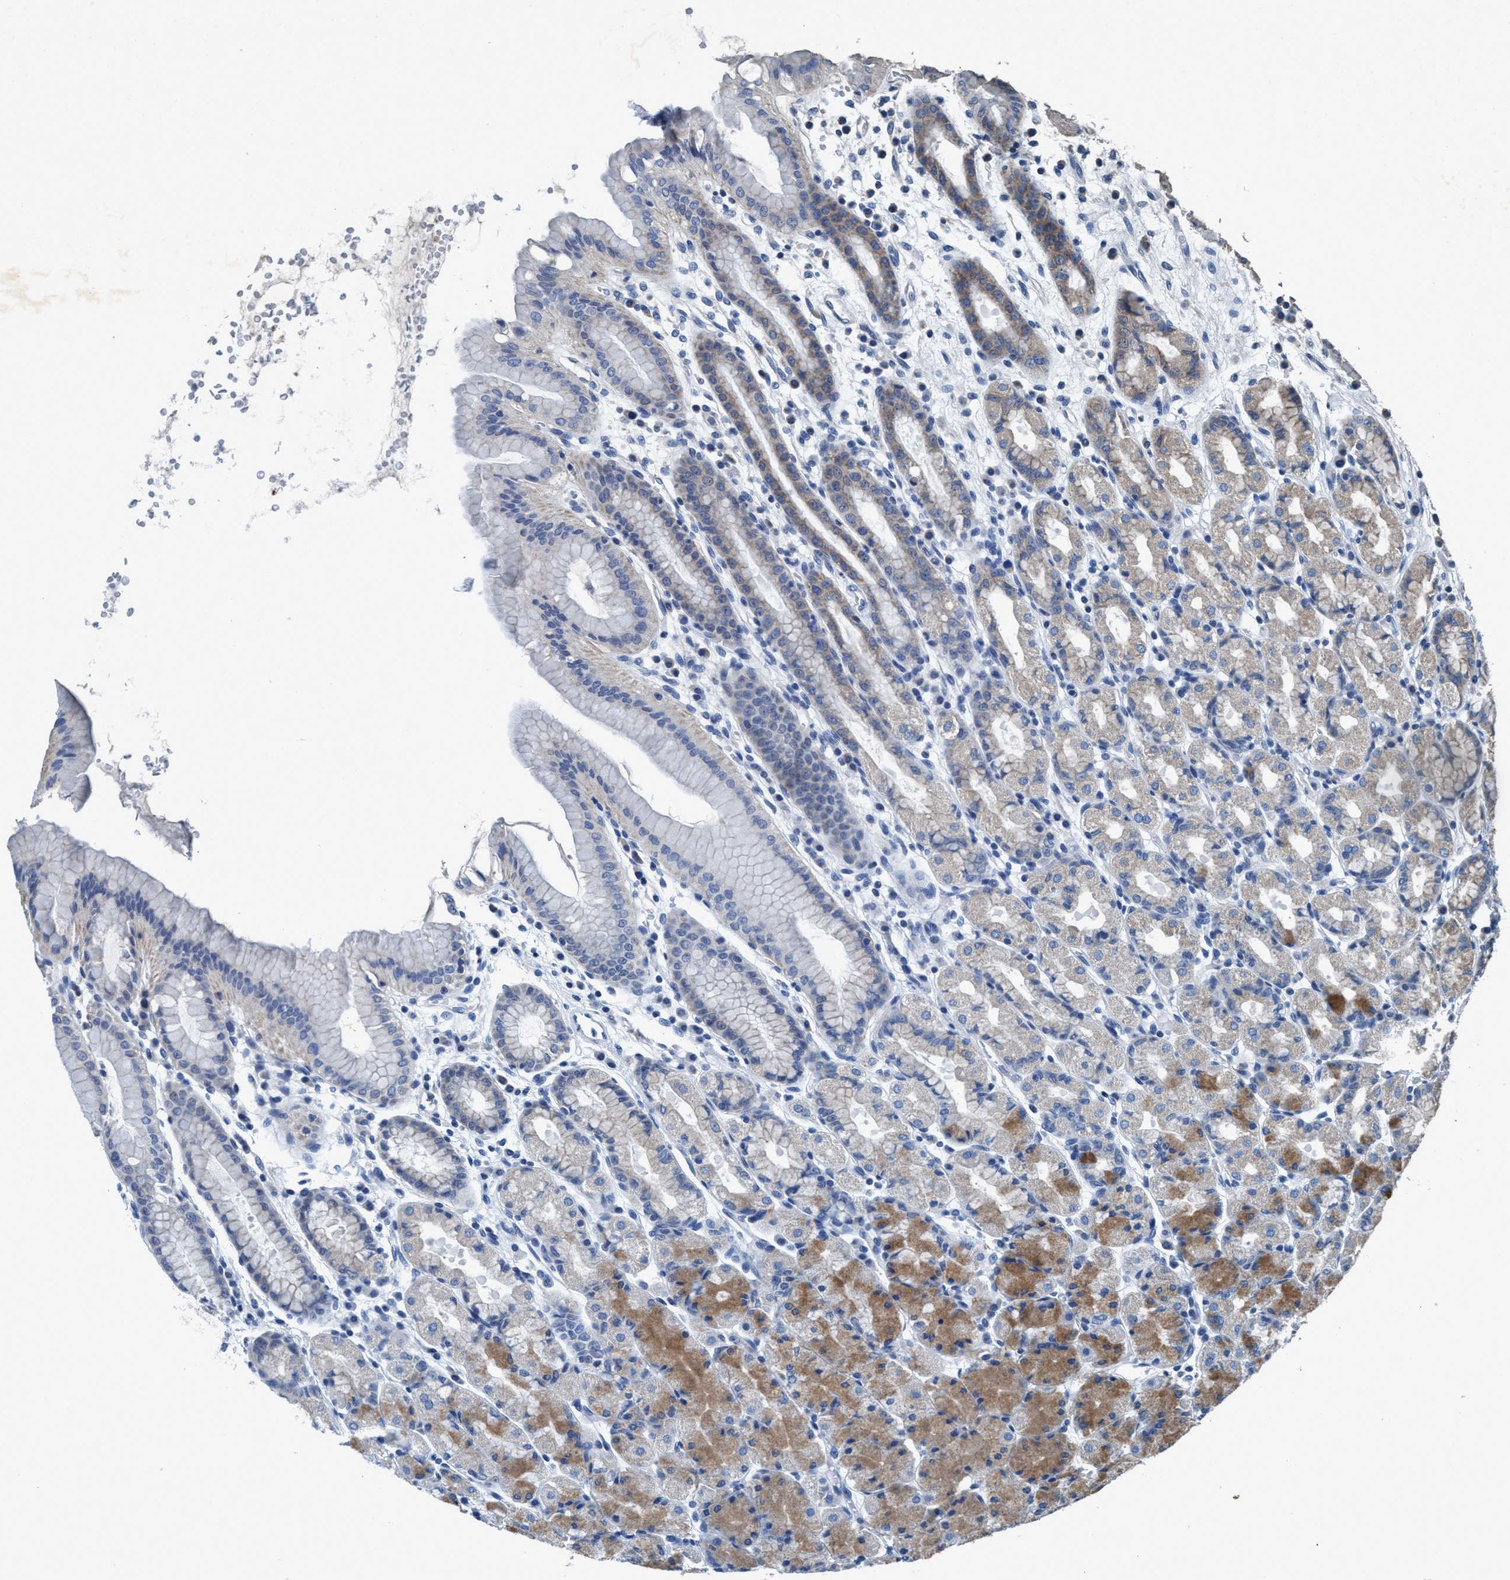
{"staining": {"intensity": "moderate", "quantity": "<25%", "location": "cytoplasmic/membranous"}, "tissue": "stomach", "cell_type": "Glandular cells", "image_type": "normal", "snomed": [{"axis": "morphology", "description": "Normal tissue, NOS"}, {"axis": "topography", "description": "Stomach, upper"}], "caption": "IHC of unremarkable human stomach reveals low levels of moderate cytoplasmic/membranous positivity in approximately <25% of glandular cells. The staining is performed using DAB brown chromogen to label protein expression. The nuclei are counter-stained blue using hematoxylin.", "gene": "ANKFN1", "patient": {"sex": "male", "age": 68}}